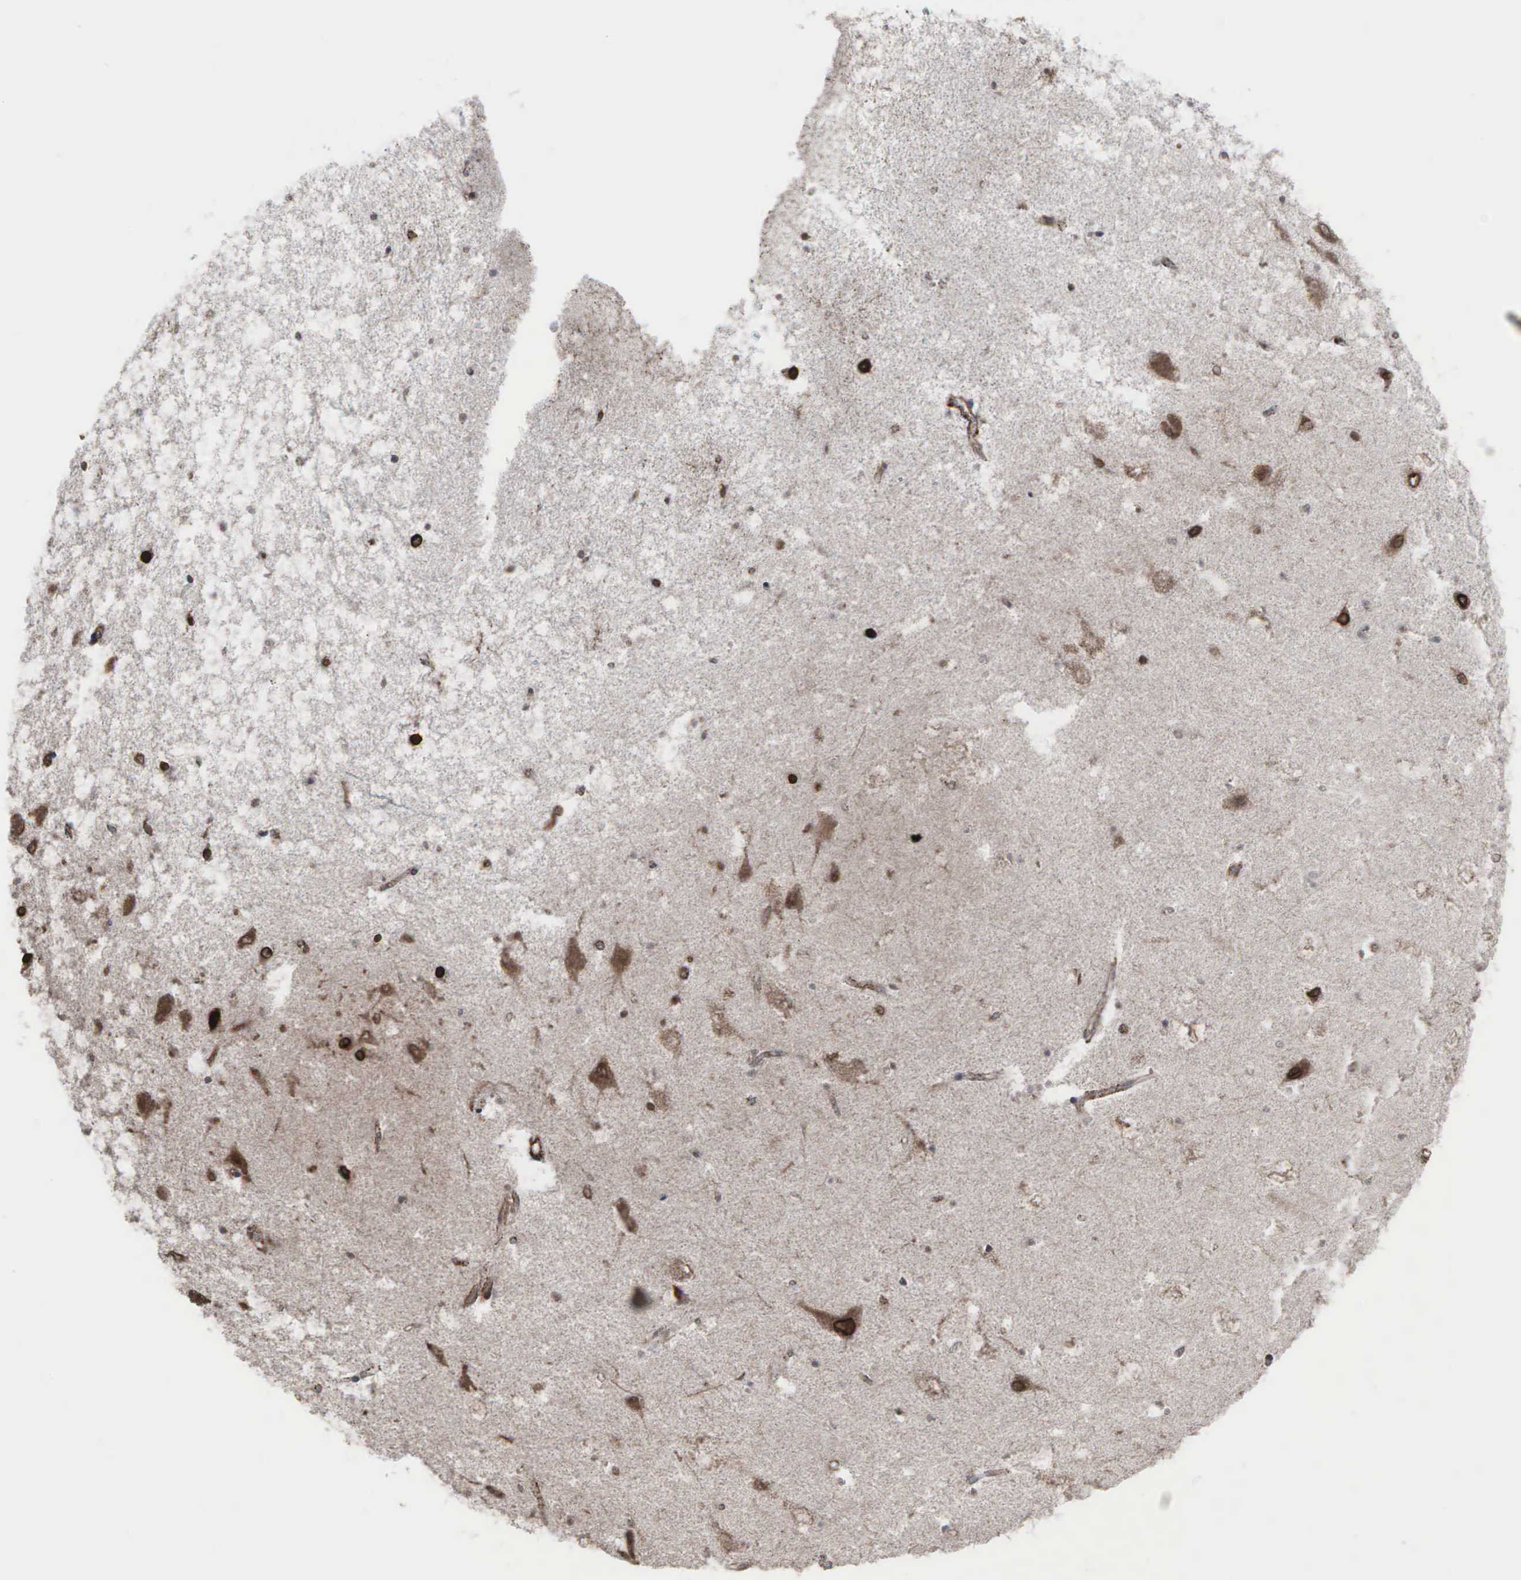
{"staining": {"intensity": "moderate", "quantity": "25%-75%", "location": "cytoplasmic/membranous,nuclear"}, "tissue": "hippocampus", "cell_type": "Glial cells", "image_type": "normal", "snomed": [{"axis": "morphology", "description": "Normal tissue, NOS"}, {"axis": "topography", "description": "Hippocampus"}], "caption": "About 25%-75% of glial cells in unremarkable hippocampus show moderate cytoplasmic/membranous,nuclear protein positivity as visualized by brown immunohistochemical staining.", "gene": "GPRASP1", "patient": {"sex": "male", "age": 45}}